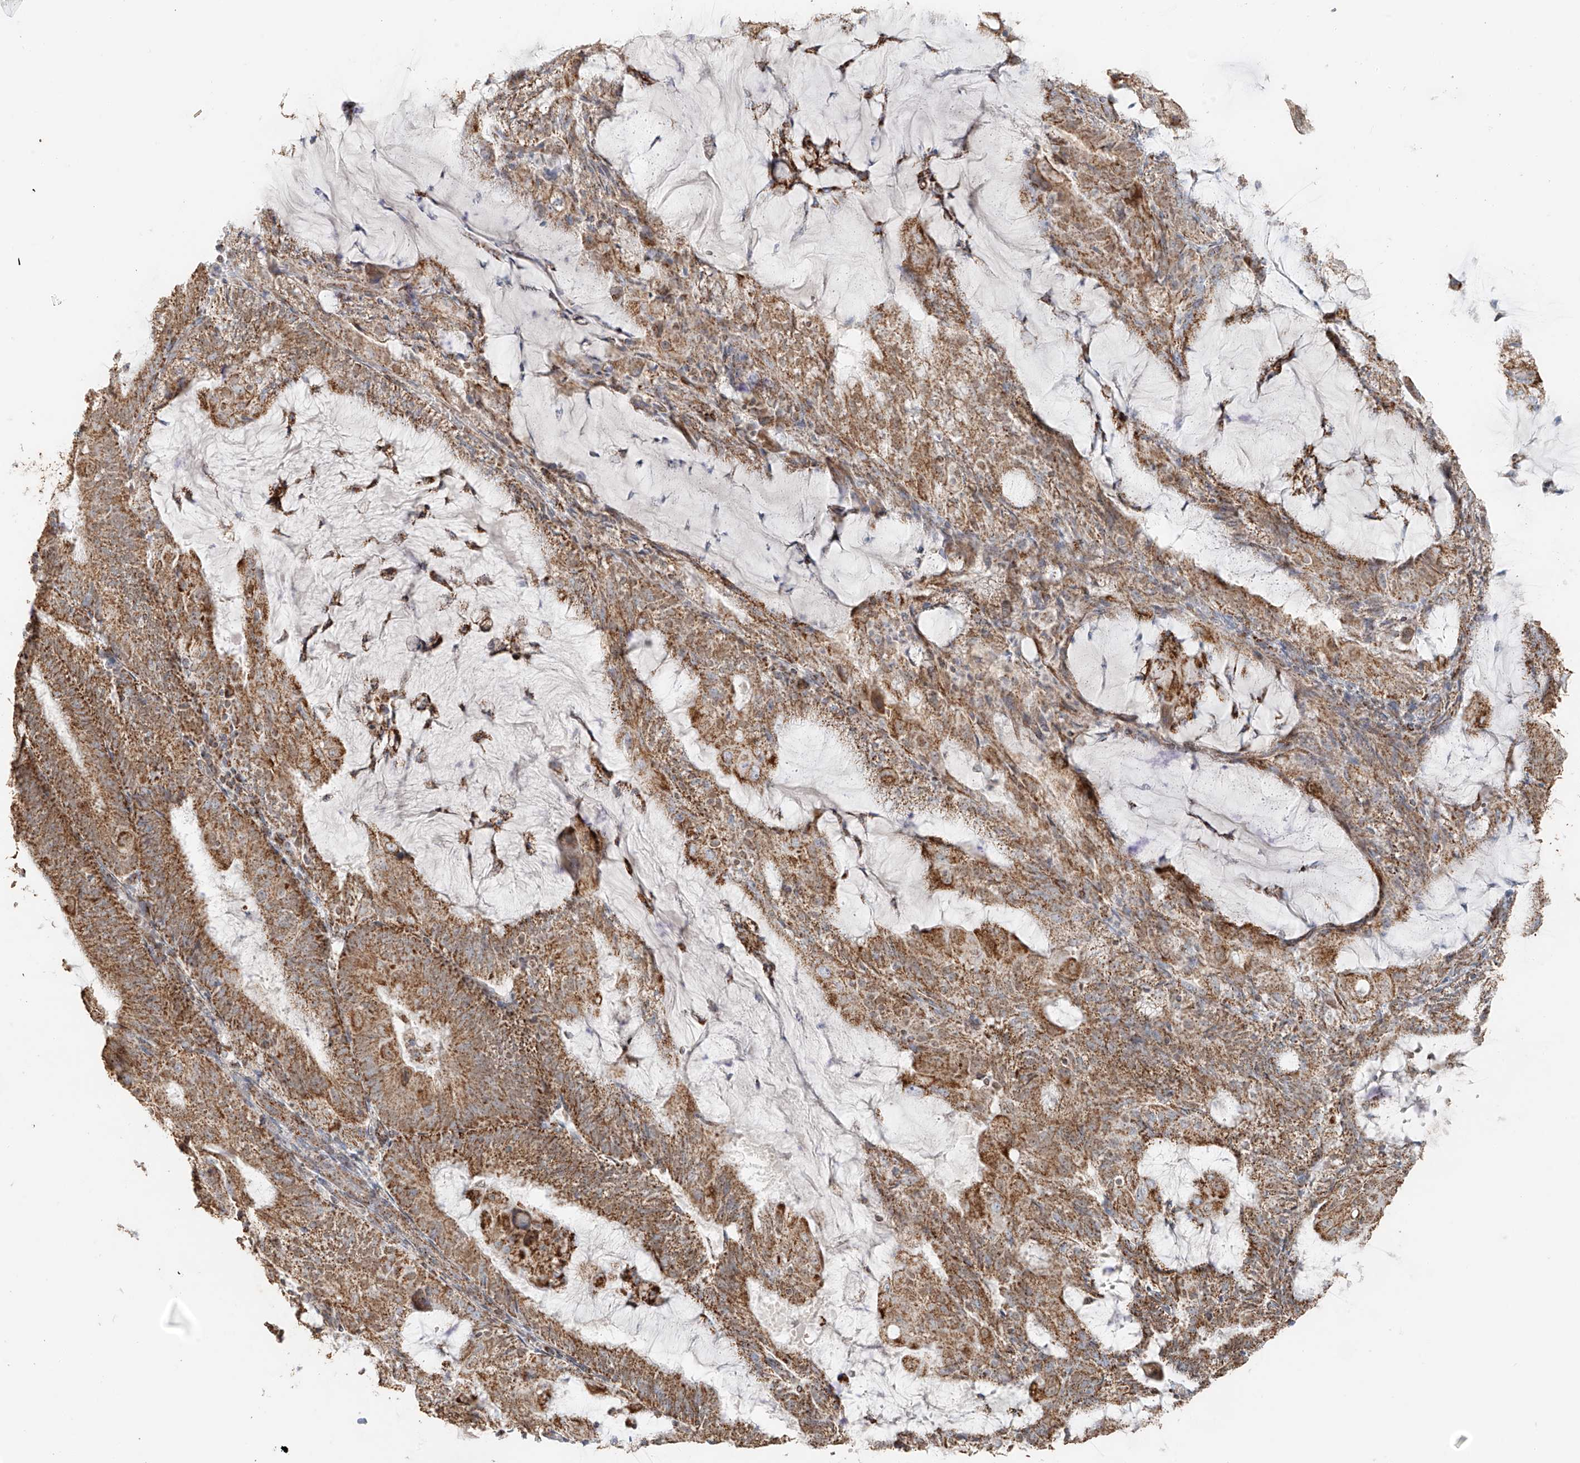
{"staining": {"intensity": "moderate", "quantity": ">75%", "location": "cytoplasmic/membranous"}, "tissue": "endometrial cancer", "cell_type": "Tumor cells", "image_type": "cancer", "snomed": [{"axis": "morphology", "description": "Adenocarcinoma, NOS"}, {"axis": "topography", "description": "Endometrium"}], "caption": "Immunohistochemistry (IHC) staining of endometrial cancer (adenocarcinoma), which displays medium levels of moderate cytoplasmic/membranous expression in approximately >75% of tumor cells indicating moderate cytoplasmic/membranous protein positivity. The staining was performed using DAB (brown) for protein detection and nuclei were counterstained in hematoxylin (blue).", "gene": "MIPEP", "patient": {"sex": "female", "age": 81}}